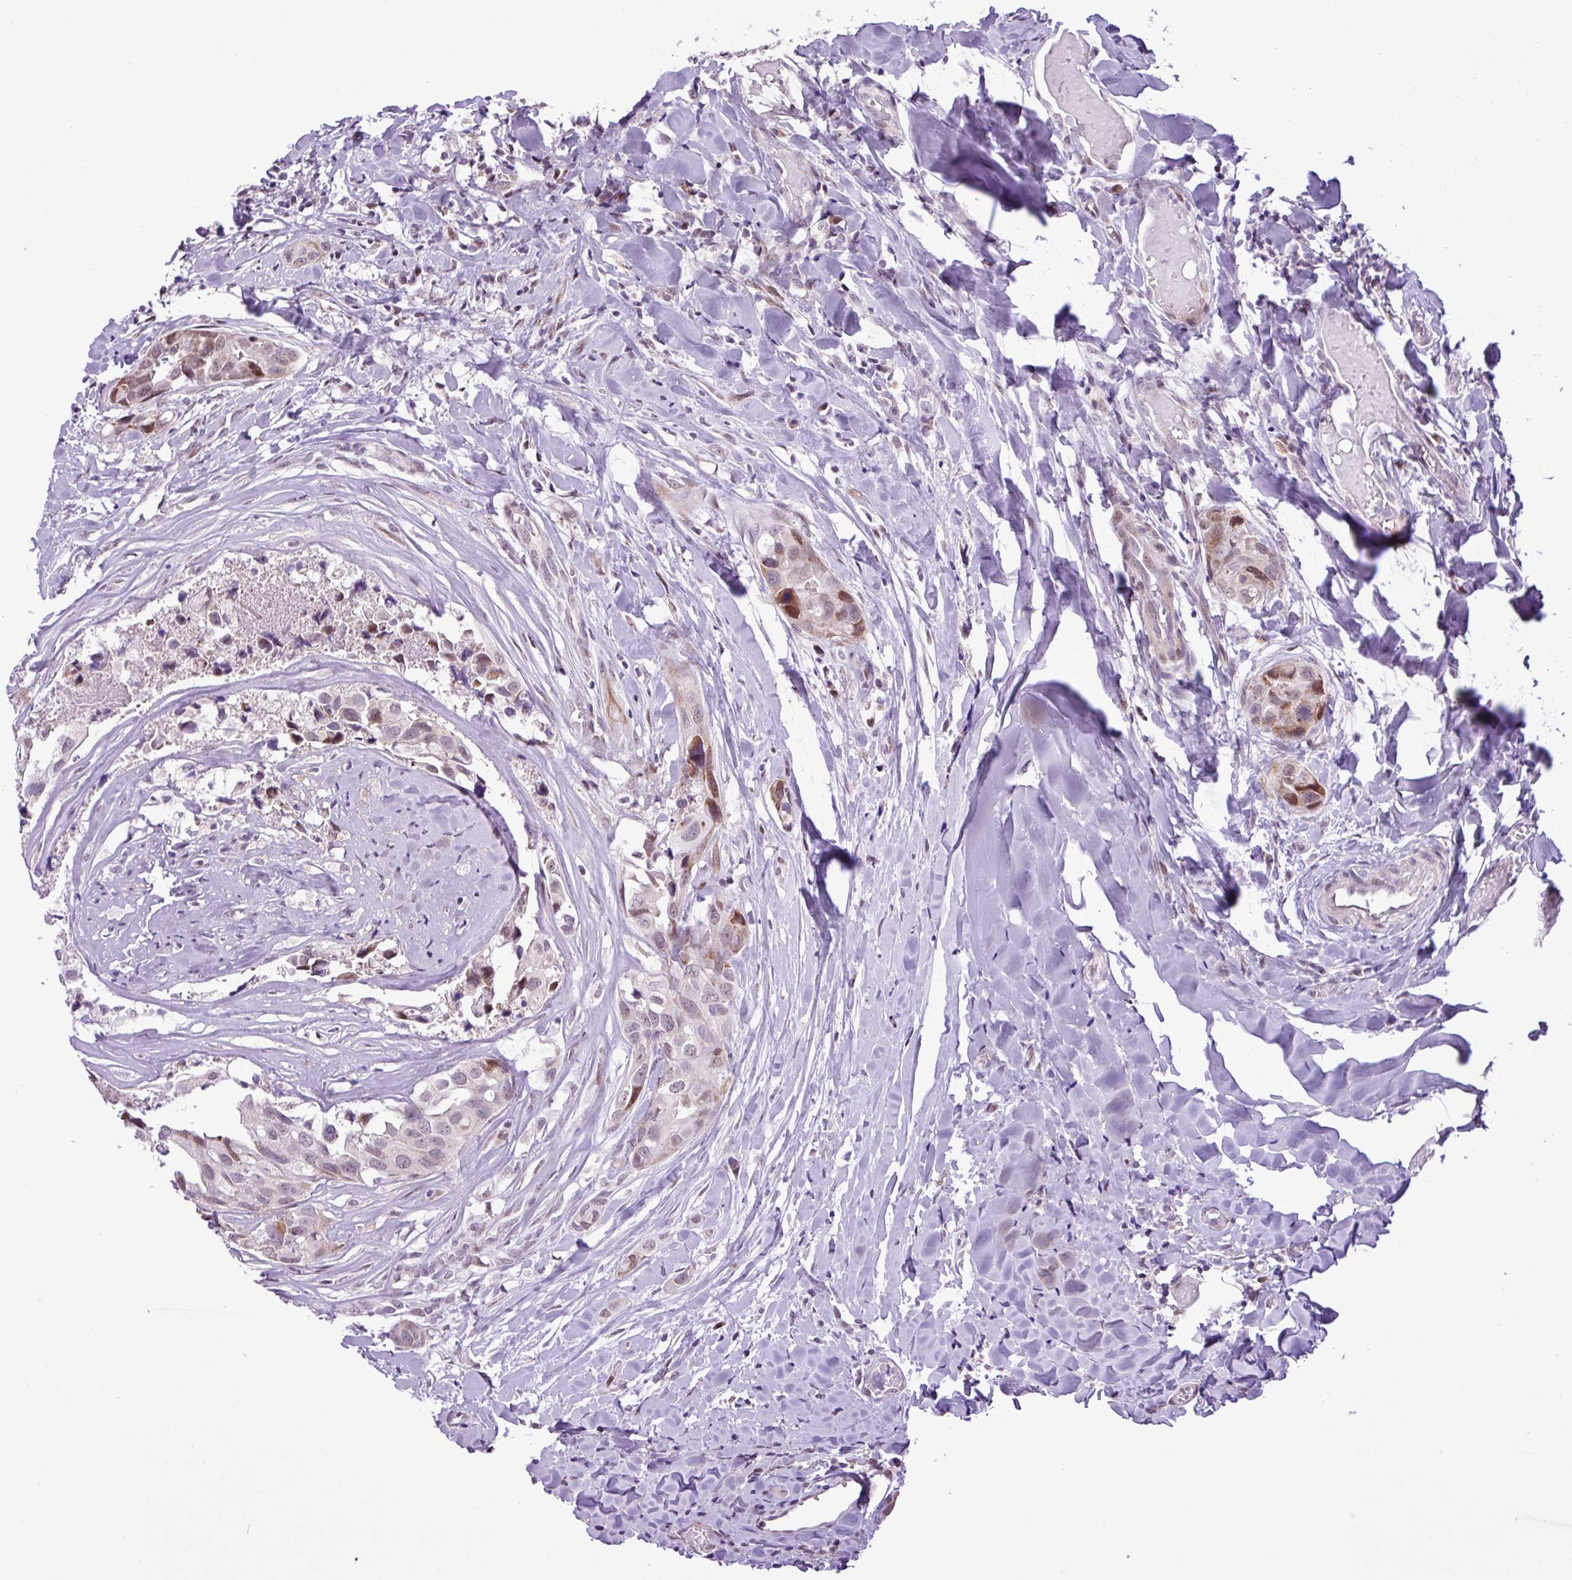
{"staining": {"intensity": "moderate", "quantity": "<25%", "location": "cytoplasmic/membranous,nuclear"}, "tissue": "head and neck cancer", "cell_type": "Tumor cells", "image_type": "cancer", "snomed": [{"axis": "morphology", "description": "Adenocarcinoma, NOS"}, {"axis": "morphology", "description": "Adenocarcinoma, metastatic, NOS"}, {"axis": "topography", "description": "Head-Neck"}], "caption": "Moderate cytoplasmic/membranous and nuclear protein staining is present in approximately <25% of tumor cells in head and neck cancer.", "gene": "ZNF354A", "patient": {"sex": "male", "age": 75}}